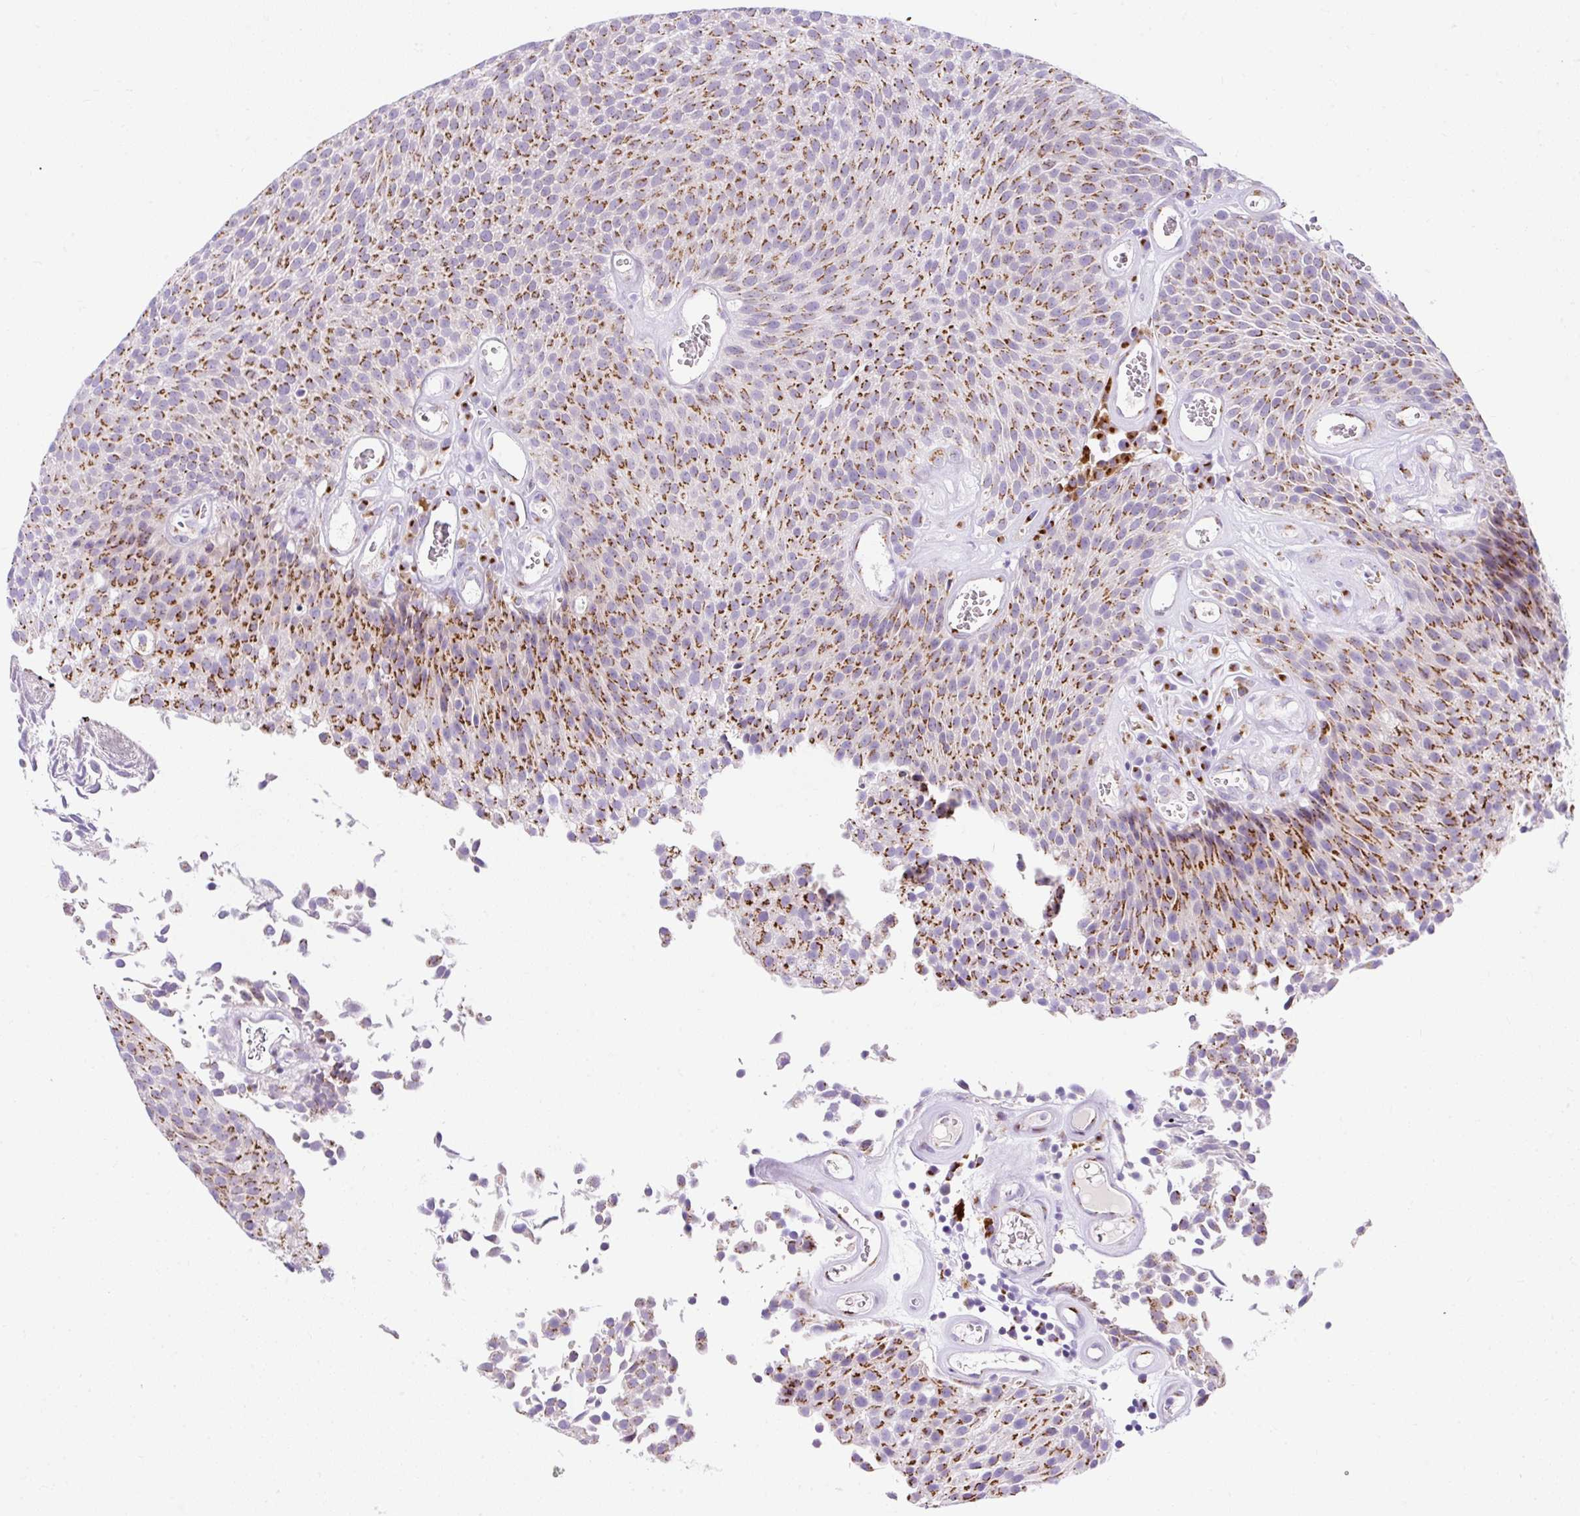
{"staining": {"intensity": "strong", "quantity": "25%-75%", "location": "cytoplasmic/membranous"}, "tissue": "urothelial cancer", "cell_type": "Tumor cells", "image_type": "cancer", "snomed": [{"axis": "morphology", "description": "Urothelial carcinoma, Low grade"}, {"axis": "topography", "description": "Urinary bladder"}], "caption": "A high amount of strong cytoplasmic/membranous positivity is present in about 25%-75% of tumor cells in low-grade urothelial carcinoma tissue.", "gene": "GOLGA8A", "patient": {"sex": "female", "age": 79}}